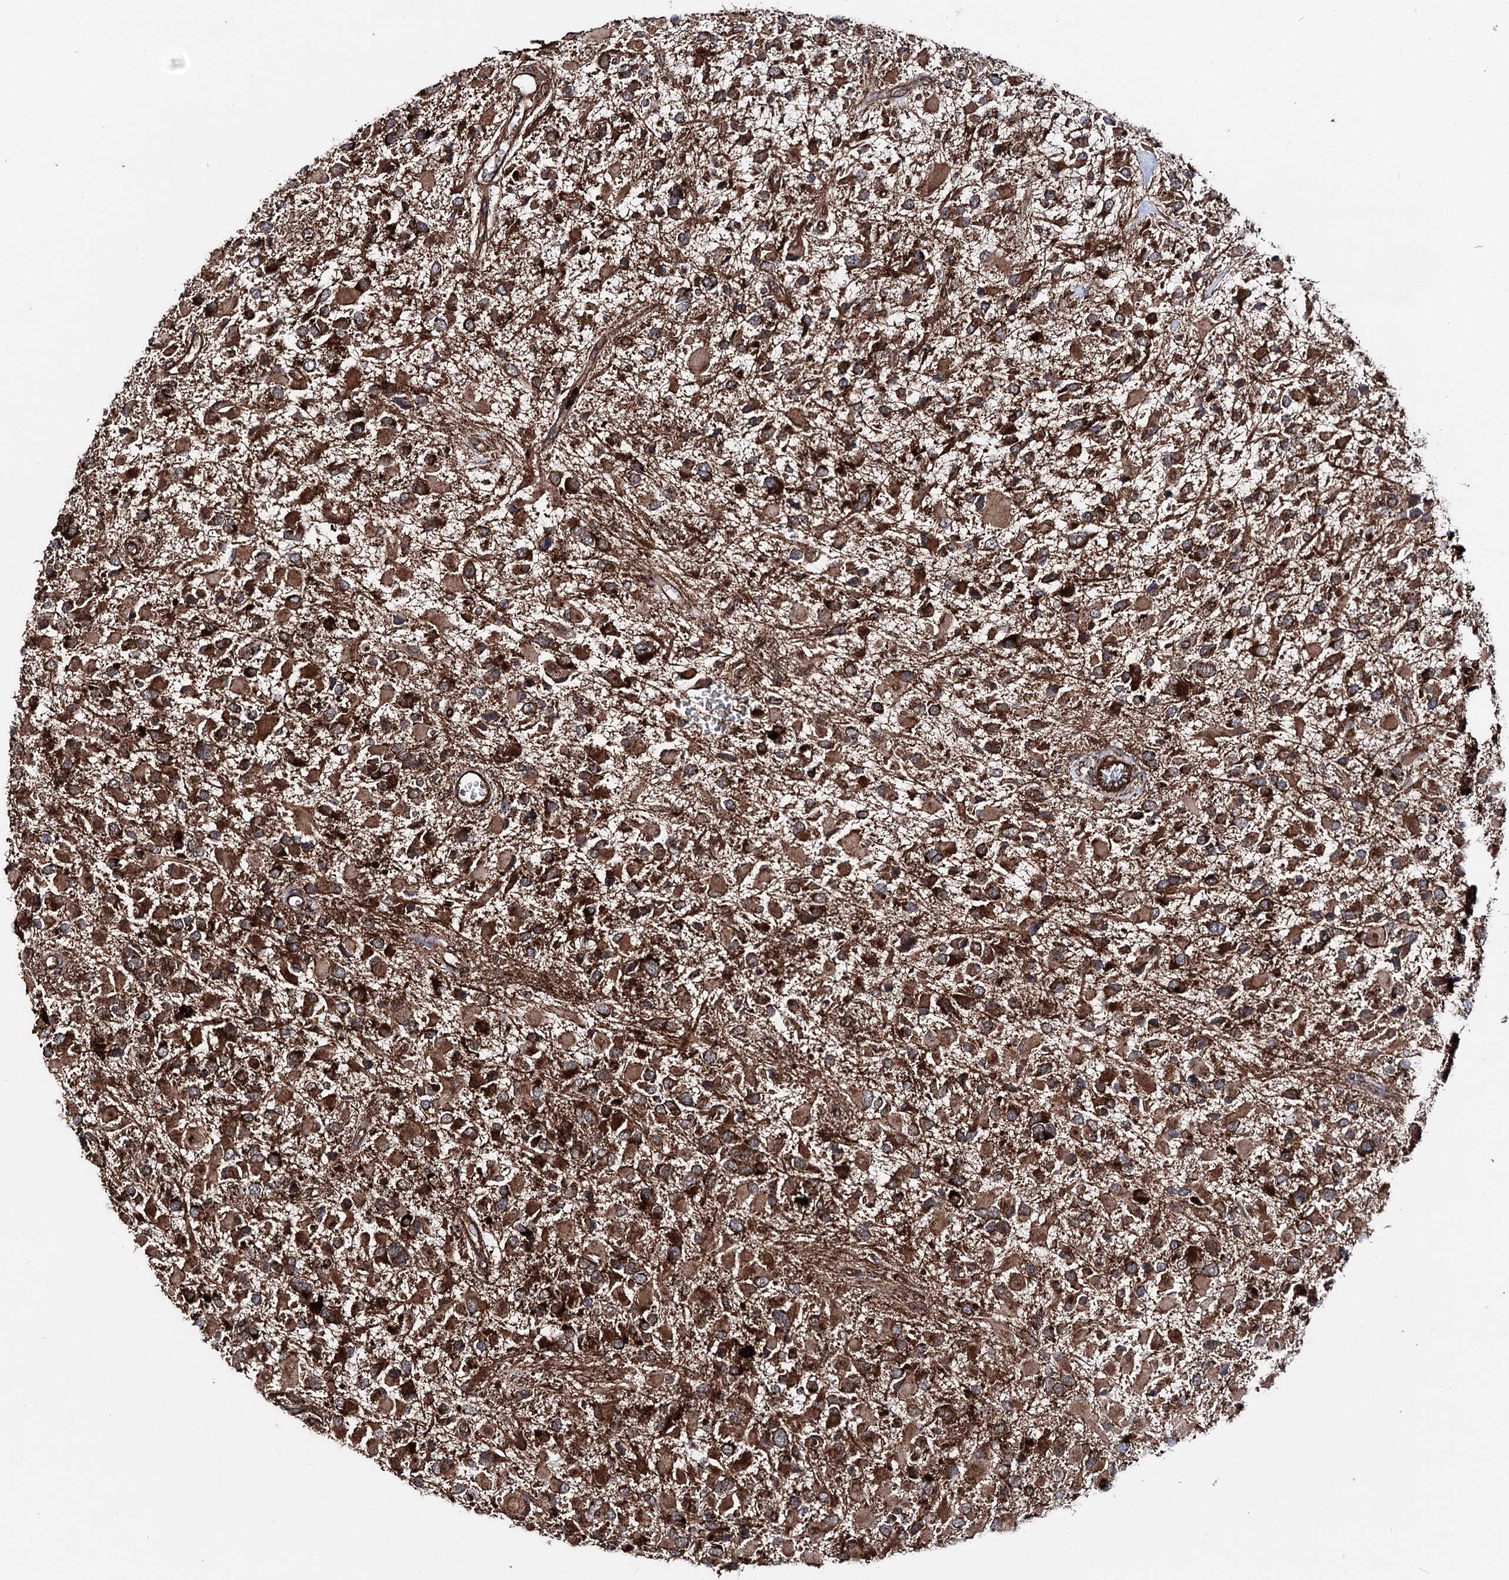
{"staining": {"intensity": "strong", "quantity": ">75%", "location": "cytoplasmic/membranous"}, "tissue": "glioma", "cell_type": "Tumor cells", "image_type": "cancer", "snomed": [{"axis": "morphology", "description": "Glioma, malignant, High grade"}, {"axis": "topography", "description": "Brain"}], "caption": "Tumor cells reveal strong cytoplasmic/membranous positivity in approximately >75% of cells in malignant glioma (high-grade).", "gene": "FGFR1OP2", "patient": {"sex": "male", "age": 53}}